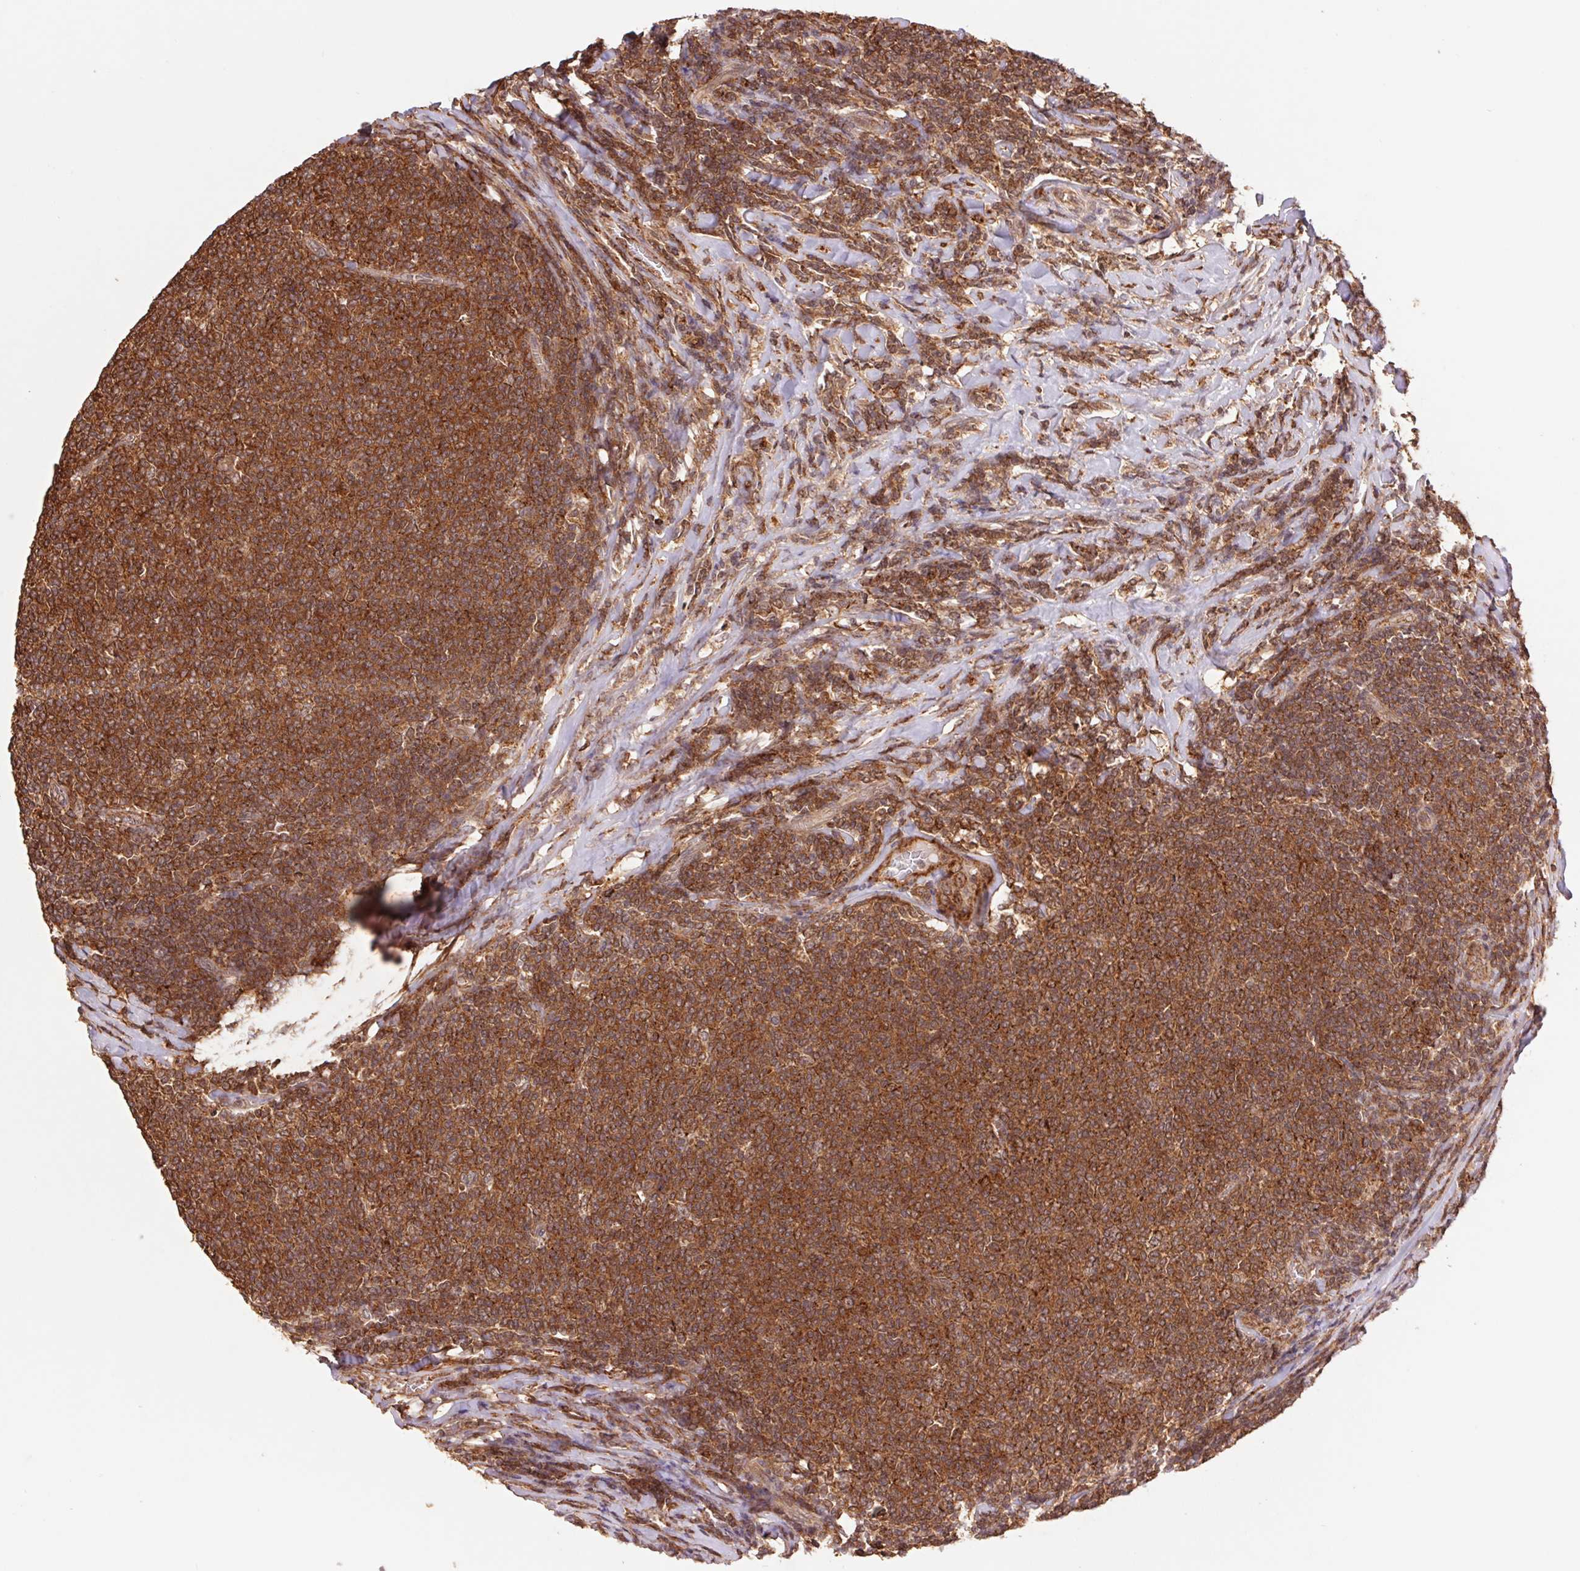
{"staining": {"intensity": "strong", "quantity": ">75%", "location": "cytoplasmic/membranous"}, "tissue": "lymphoma", "cell_type": "Tumor cells", "image_type": "cancer", "snomed": [{"axis": "morphology", "description": "Malignant lymphoma, non-Hodgkin's type, Low grade"}, {"axis": "topography", "description": "Lymph node"}], "caption": "Brown immunohistochemical staining in human low-grade malignant lymphoma, non-Hodgkin's type exhibits strong cytoplasmic/membranous staining in approximately >75% of tumor cells.", "gene": "URM1", "patient": {"sex": "male", "age": 52}}